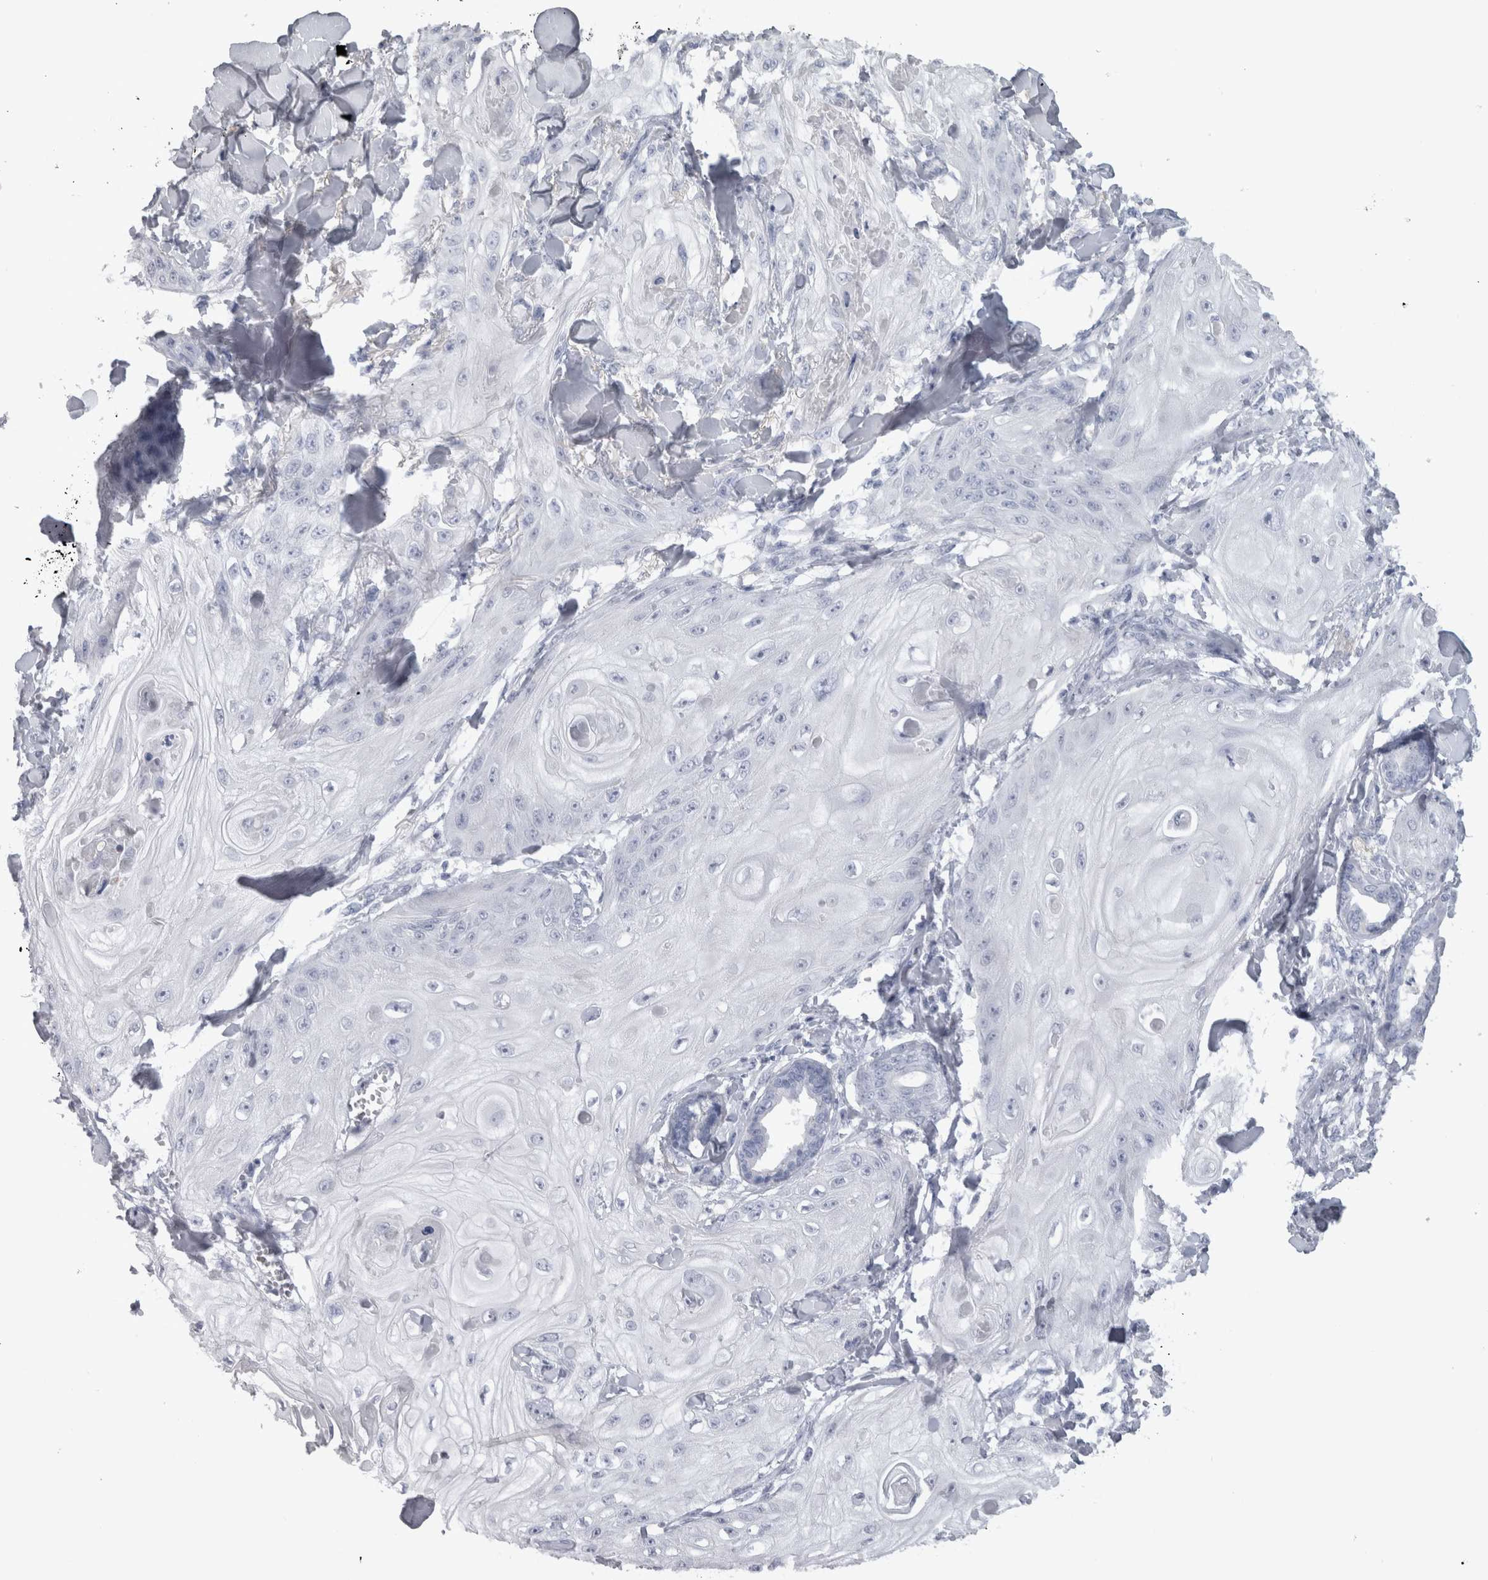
{"staining": {"intensity": "negative", "quantity": "none", "location": "none"}, "tissue": "skin cancer", "cell_type": "Tumor cells", "image_type": "cancer", "snomed": [{"axis": "morphology", "description": "Squamous cell carcinoma, NOS"}, {"axis": "topography", "description": "Skin"}], "caption": "High magnification brightfield microscopy of skin cancer (squamous cell carcinoma) stained with DAB (brown) and counterstained with hematoxylin (blue): tumor cells show no significant expression. (DAB (3,3'-diaminobenzidine) IHC, high magnification).", "gene": "ADAM2", "patient": {"sex": "male", "age": 74}}